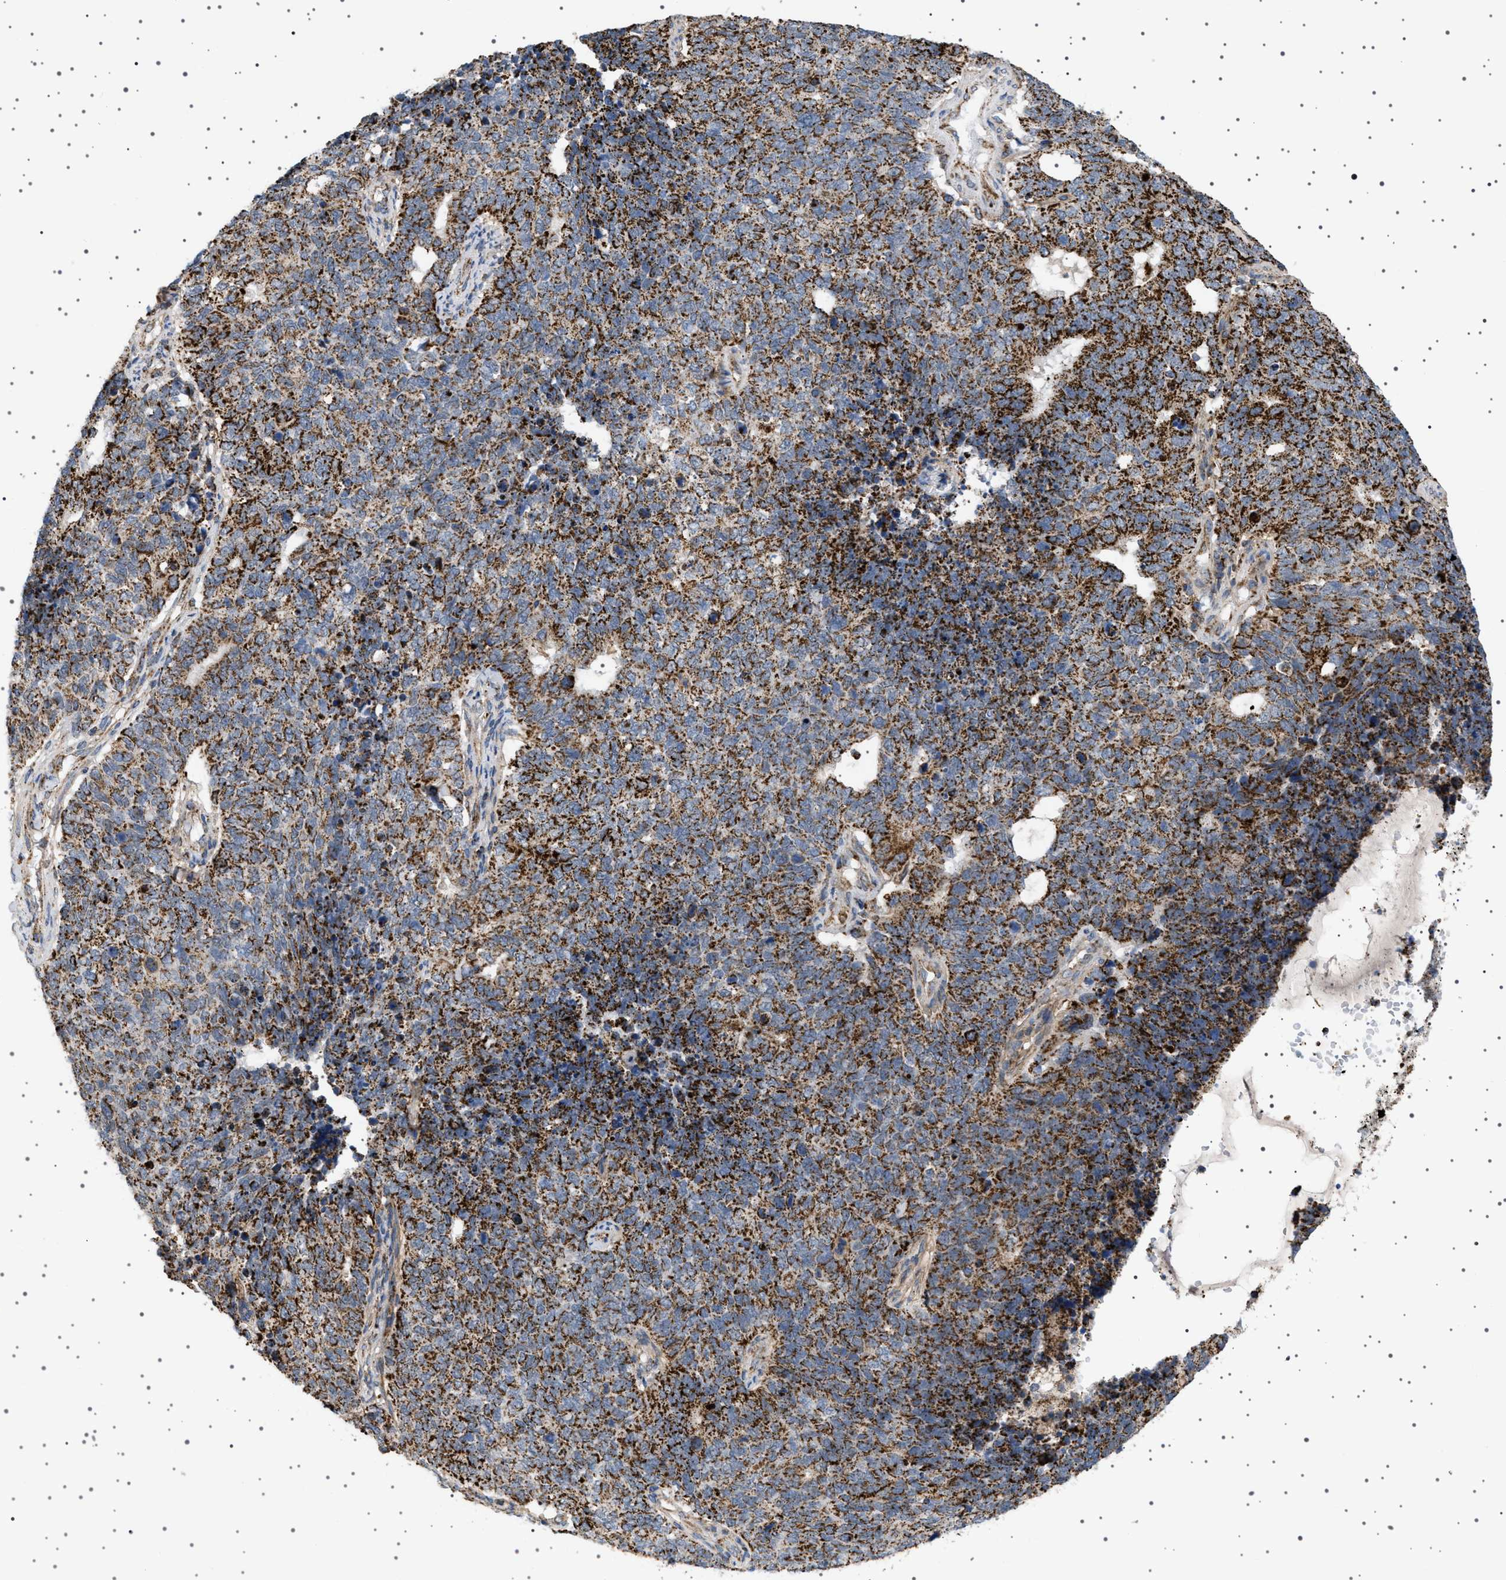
{"staining": {"intensity": "strong", "quantity": "25%-75%", "location": "cytoplasmic/membranous"}, "tissue": "cervical cancer", "cell_type": "Tumor cells", "image_type": "cancer", "snomed": [{"axis": "morphology", "description": "Squamous cell carcinoma, NOS"}, {"axis": "topography", "description": "Cervix"}], "caption": "DAB (3,3'-diaminobenzidine) immunohistochemical staining of human cervical cancer reveals strong cytoplasmic/membranous protein expression in about 25%-75% of tumor cells.", "gene": "UBXN8", "patient": {"sex": "female", "age": 63}}